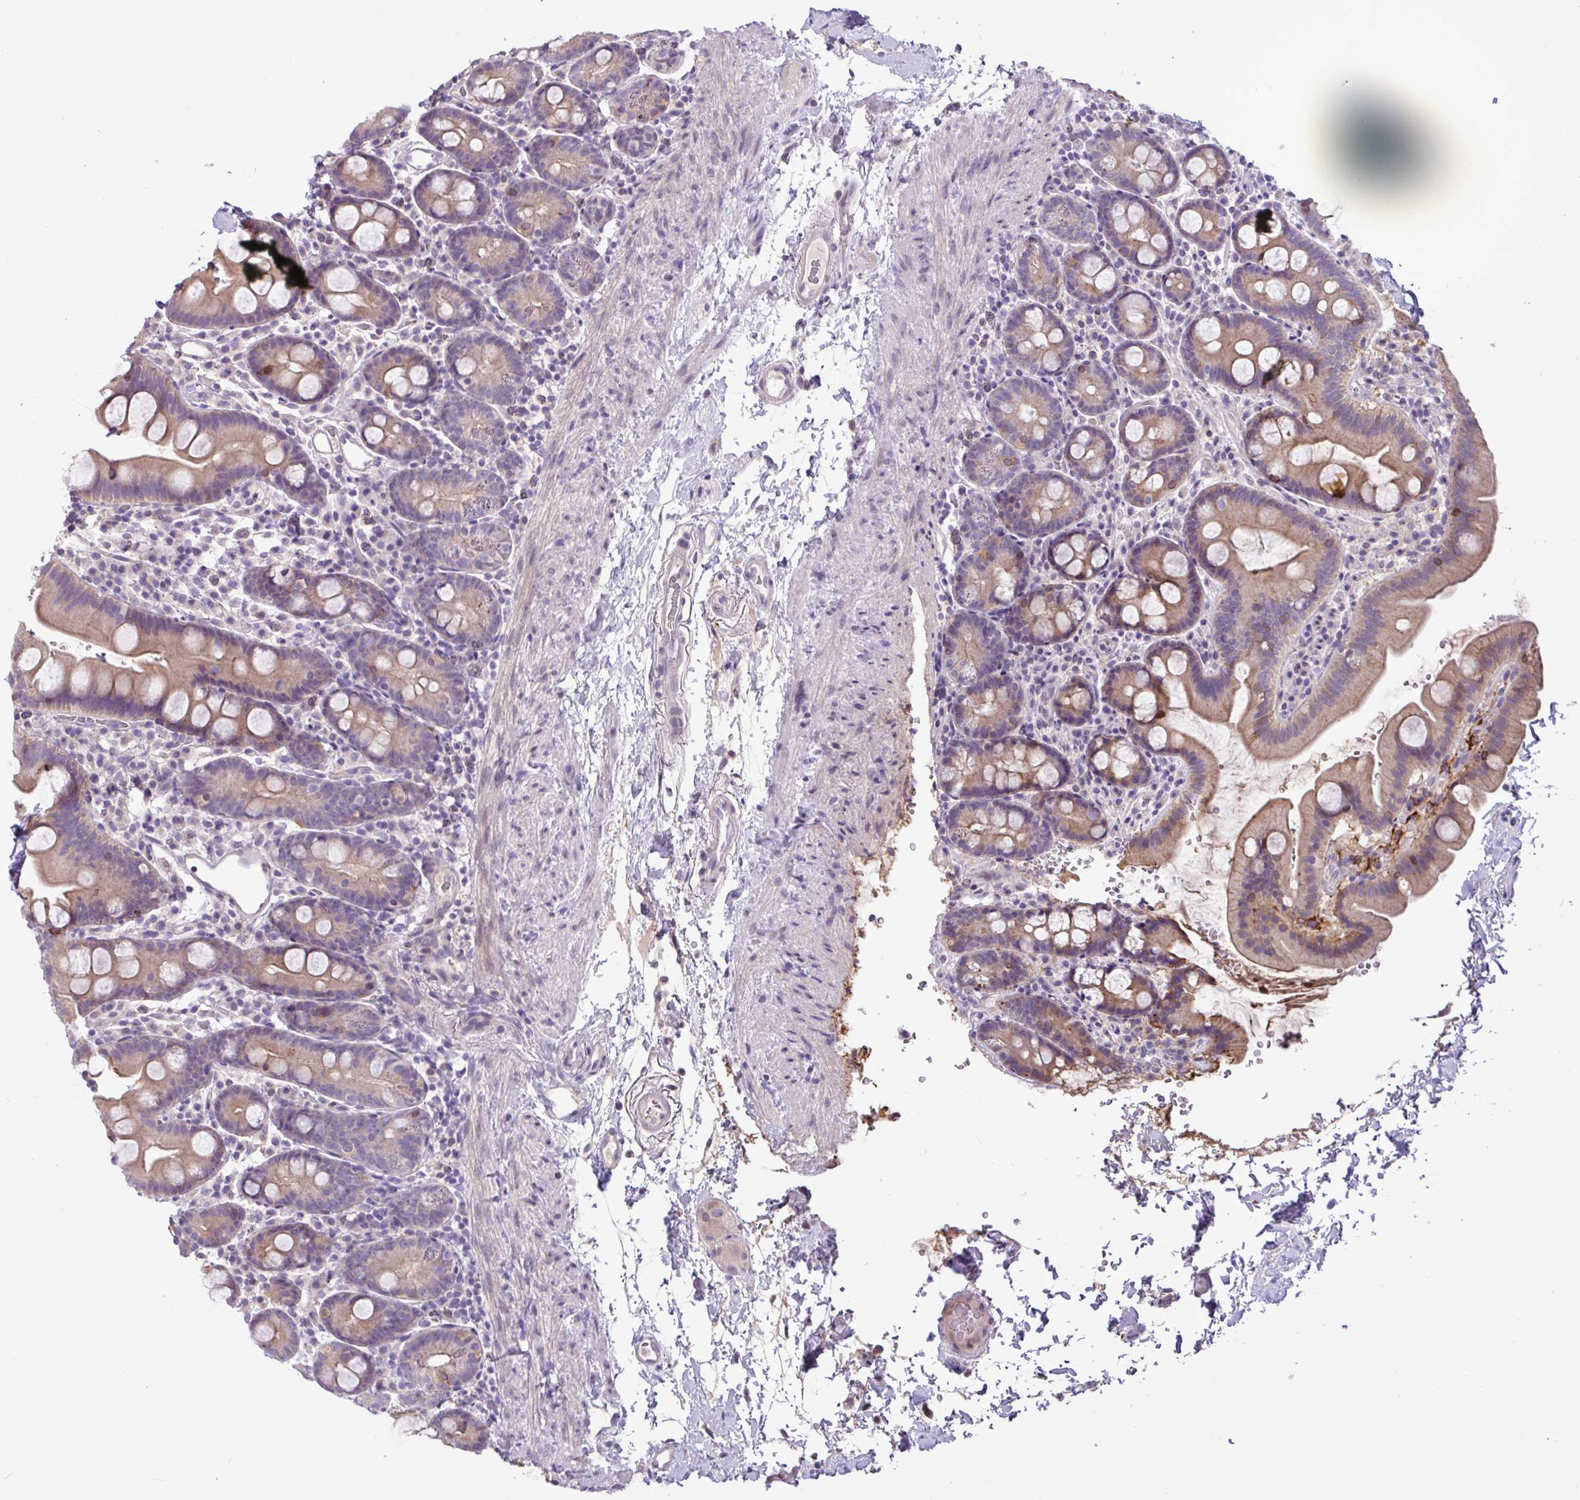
{"staining": {"intensity": "weak", "quantity": ">75%", "location": "cytoplasmic/membranous"}, "tissue": "small intestine", "cell_type": "Glandular cells", "image_type": "normal", "snomed": [{"axis": "morphology", "description": "Normal tissue, NOS"}, {"axis": "topography", "description": "Small intestine"}], "caption": "Protein expression analysis of unremarkable human small intestine reveals weak cytoplasmic/membranous staining in approximately >75% of glandular cells.", "gene": "PNLDC1", "patient": {"sex": "female", "age": 68}}